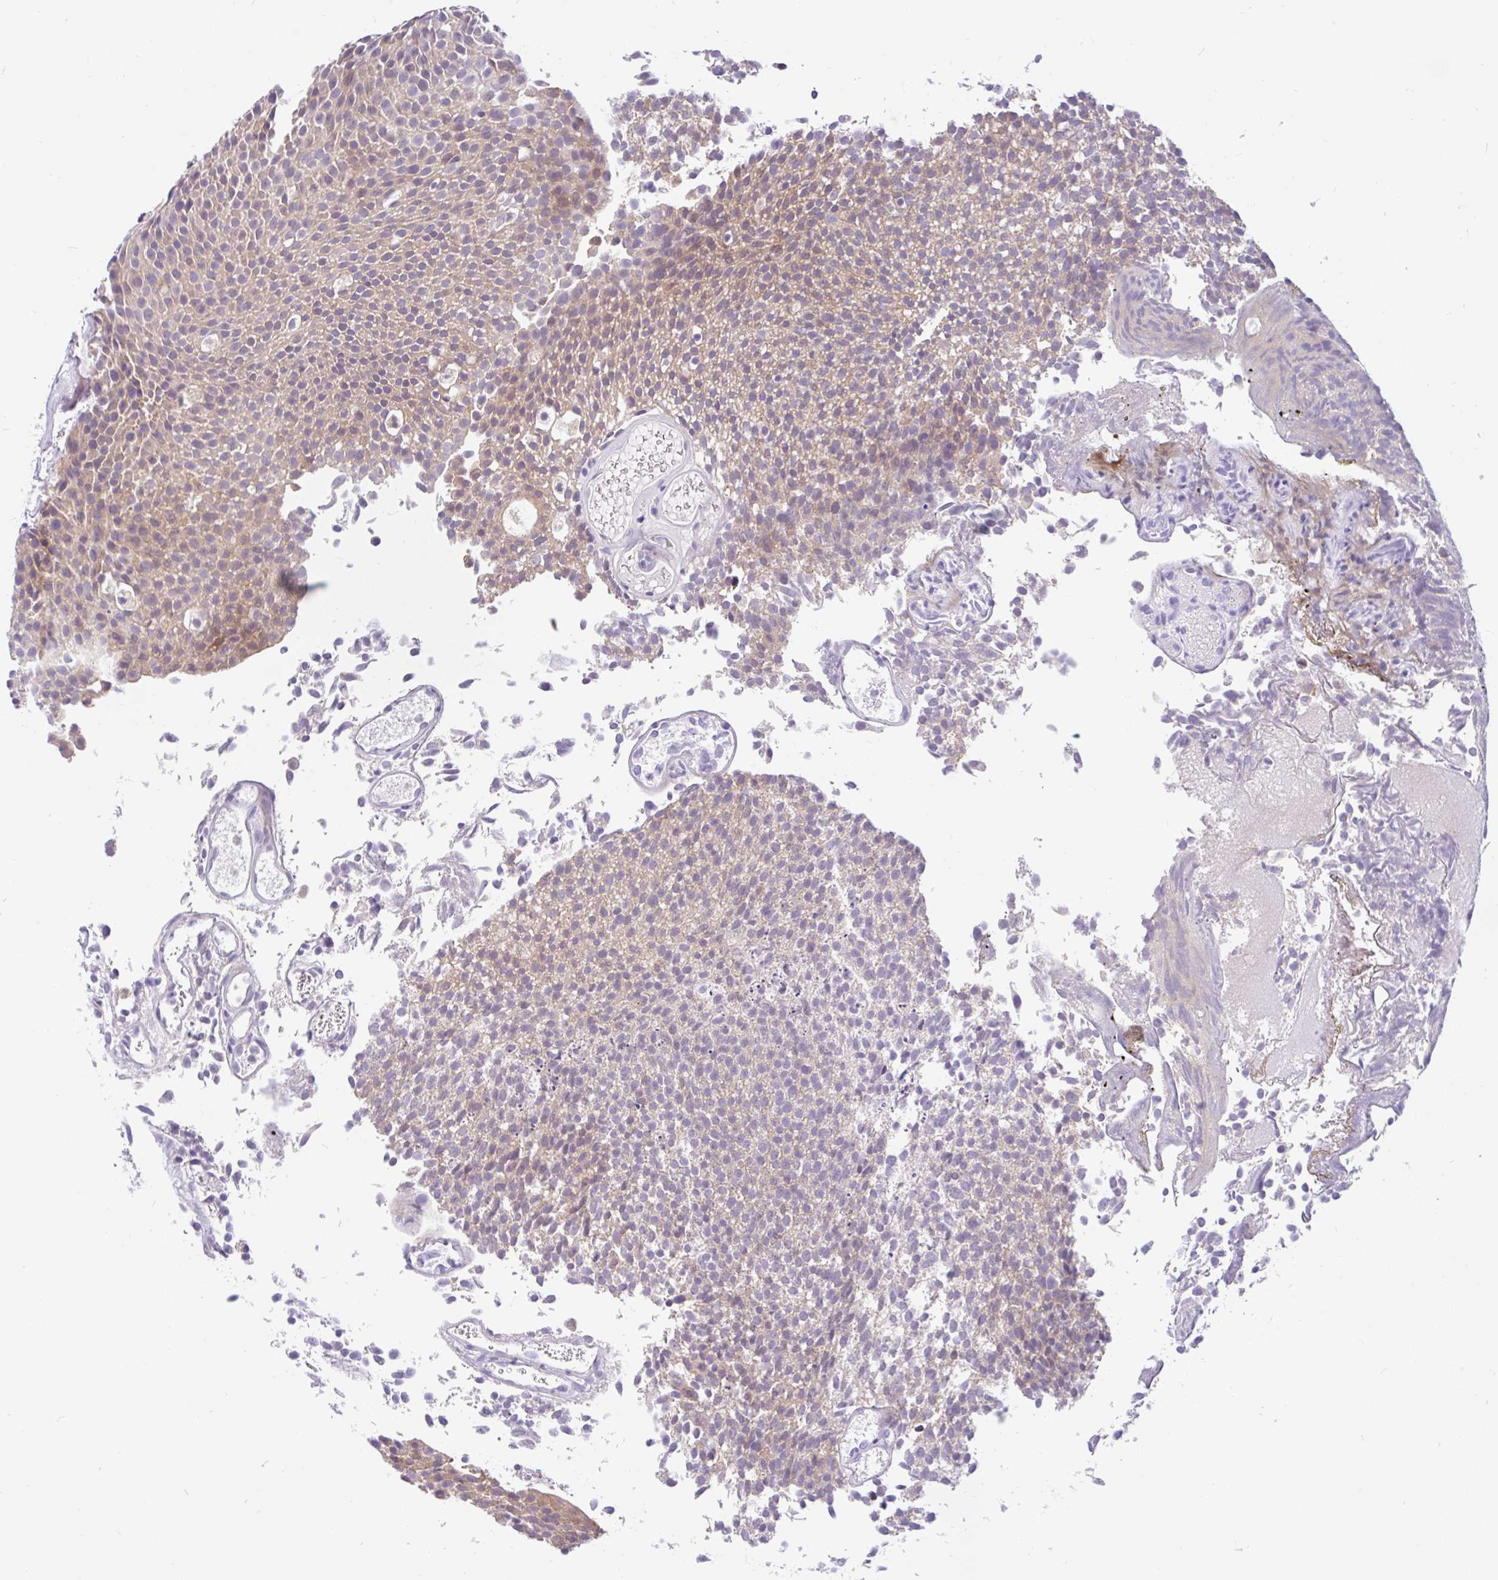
{"staining": {"intensity": "moderate", "quantity": "<25%", "location": "cytoplasmic/membranous"}, "tissue": "urothelial cancer", "cell_type": "Tumor cells", "image_type": "cancer", "snomed": [{"axis": "morphology", "description": "Urothelial carcinoma, Low grade"}, {"axis": "topography", "description": "Urinary bladder"}], "caption": "Protein staining exhibits moderate cytoplasmic/membranous positivity in about <25% of tumor cells in urothelial carcinoma (low-grade). (DAB = brown stain, brightfield microscopy at high magnification).", "gene": "KIAA2013", "patient": {"sex": "female", "age": 79}}